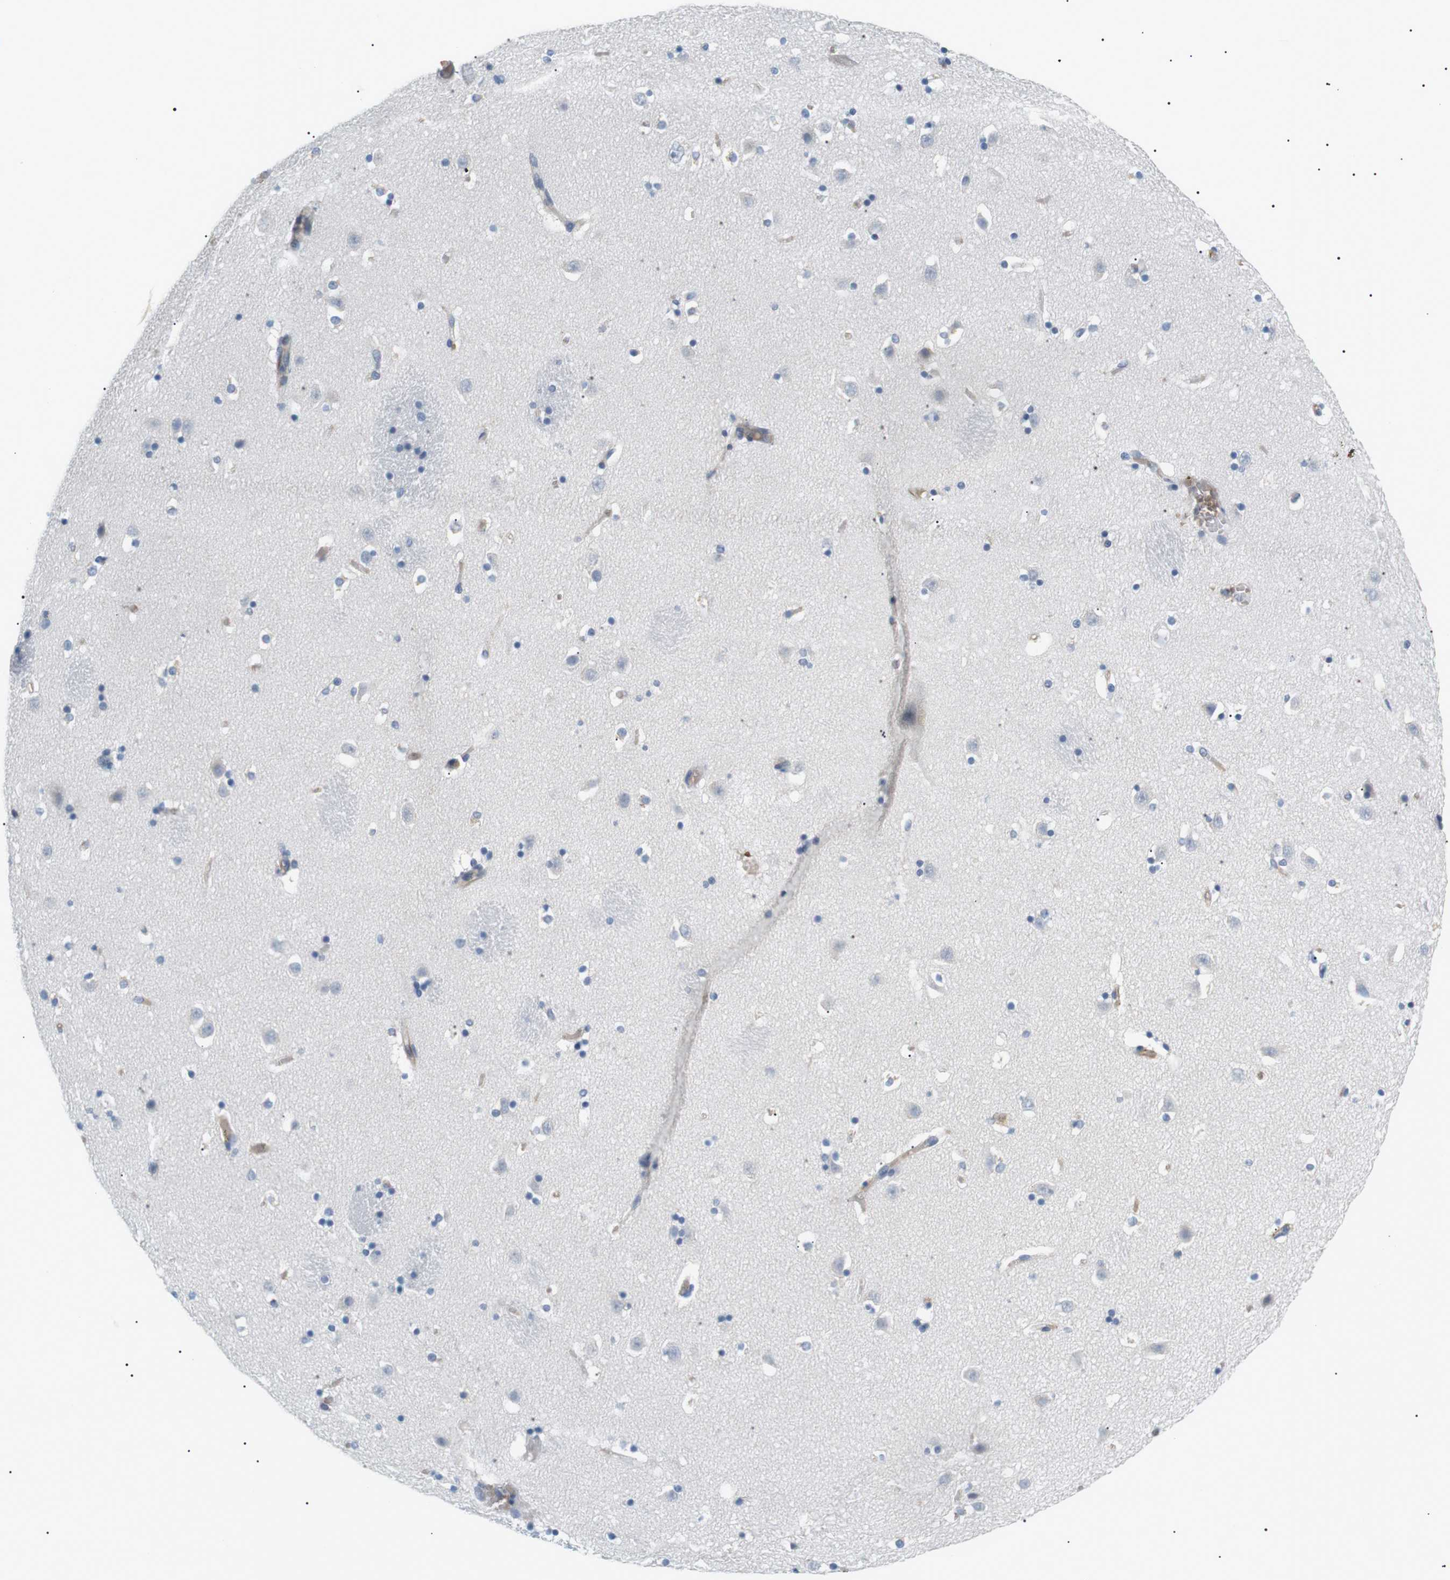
{"staining": {"intensity": "negative", "quantity": "none", "location": "none"}, "tissue": "caudate", "cell_type": "Glial cells", "image_type": "normal", "snomed": [{"axis": "morphology", "description": "Normal tissue, NOS"}, {"axis": "topography", "description": "Lateral ventricle wall"}], "caption": "An immunohistochemistry (IHC) micrograph of unremarkable caudate is shown. There is no staining in glial cells of caudate. The staining was performed using DAB (3,3'-diaminobenzidine) to visualize the protein expression in brown, while the nuclei were stained in blue with hematoxylin (Magnification: 20x).", "gene": "ADCY10", "patient": {"sex": "male", "age": 45}}